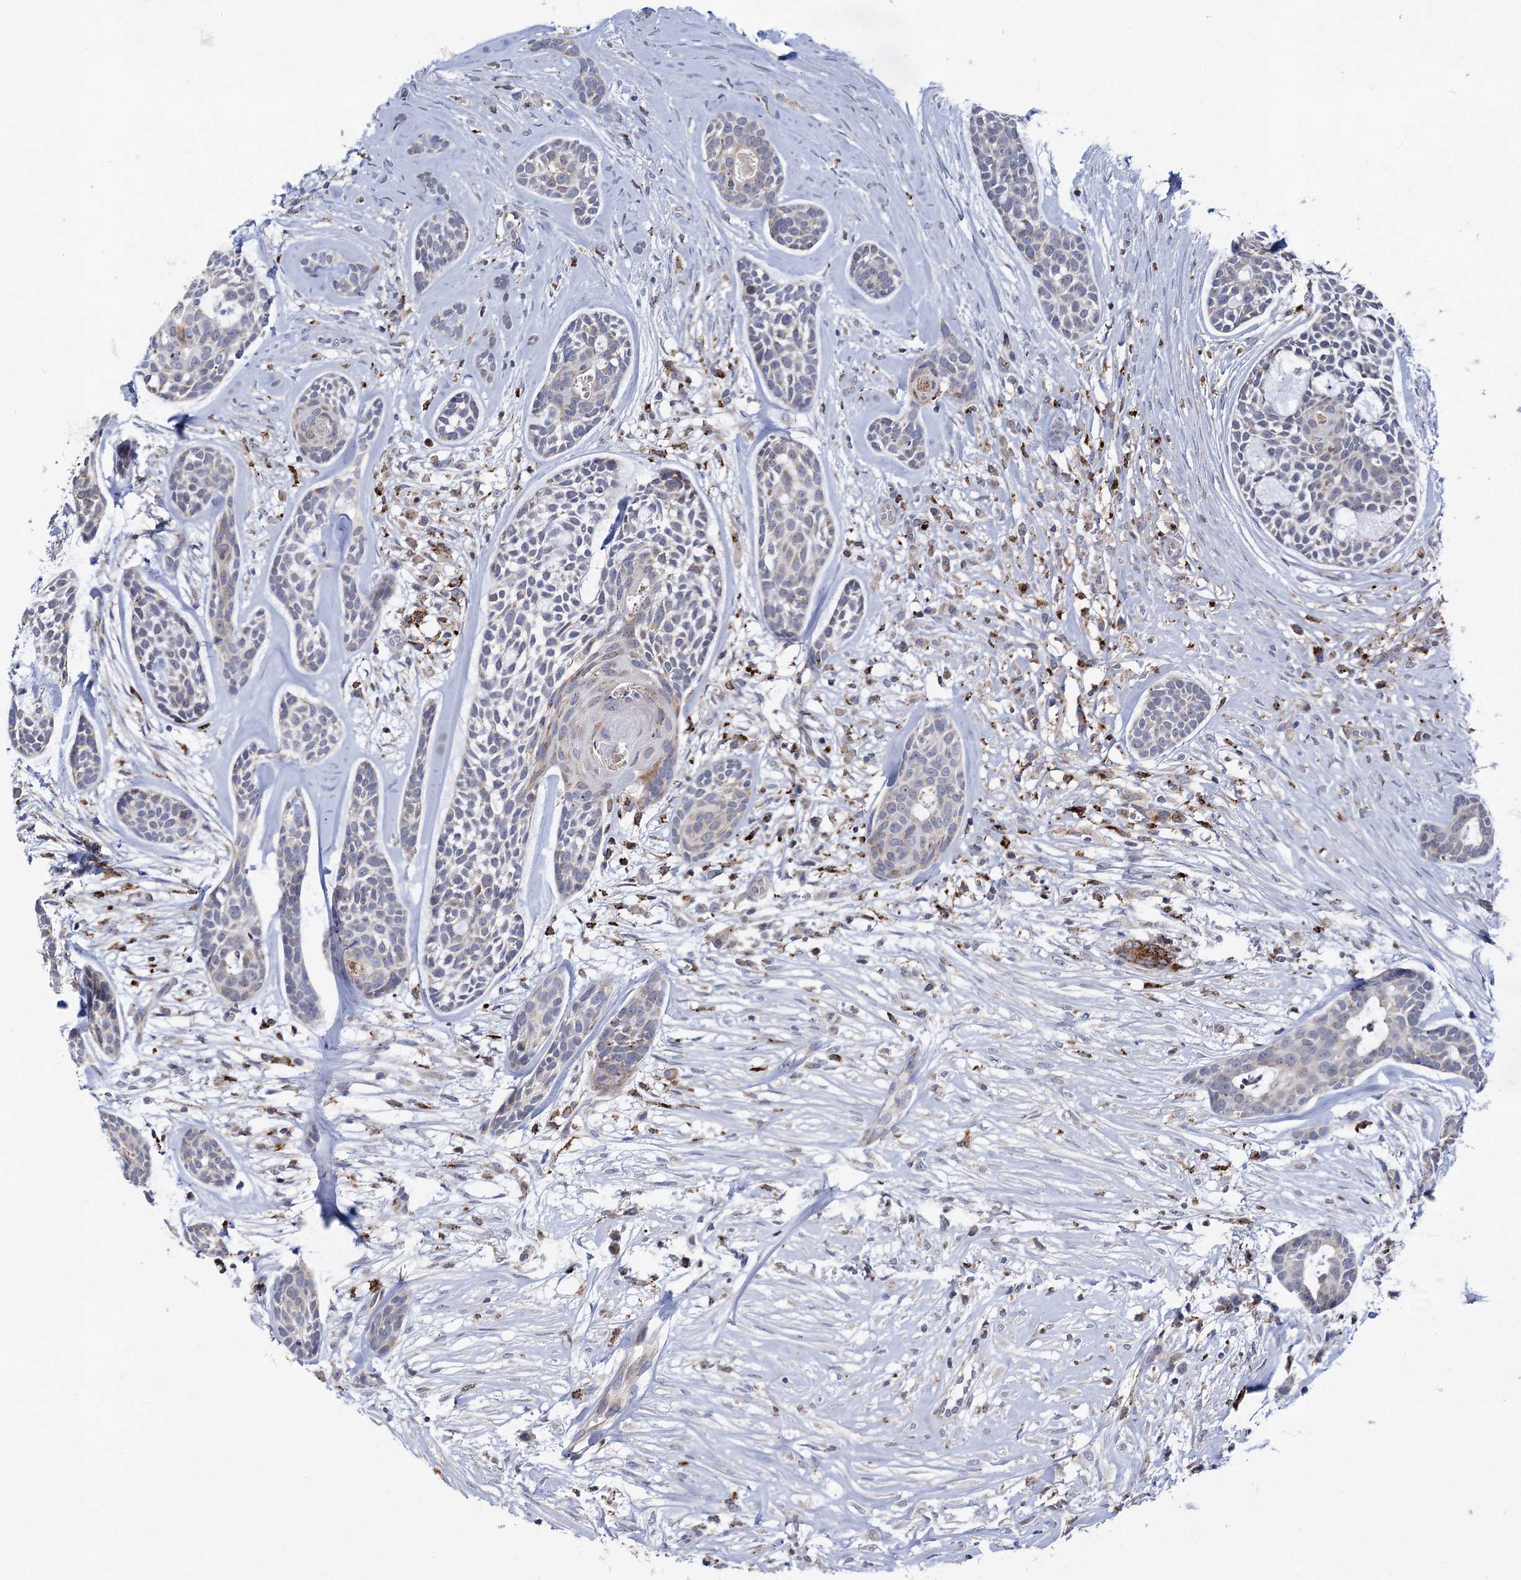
{"staining": {"intensity": "negative", "quantity": "none", "location": "none"}, "tissue": "head and neck cancer", "cell_type": "Tumor cells", "image_type": "cancer", "snomed": [{"axis": "morphology", "description": "Adenocarcinoma, NOS"}, {"axis": "topography", "description": "Subcutis"}, {"axis": "topography", "description": "Head-Neck"}], "caption": "Human head and neck cancer stained for a protein using IHC displays no staining in tumor cells.", "gene": "ANKS3", "patient": {"sex": "female", "age": 73}}